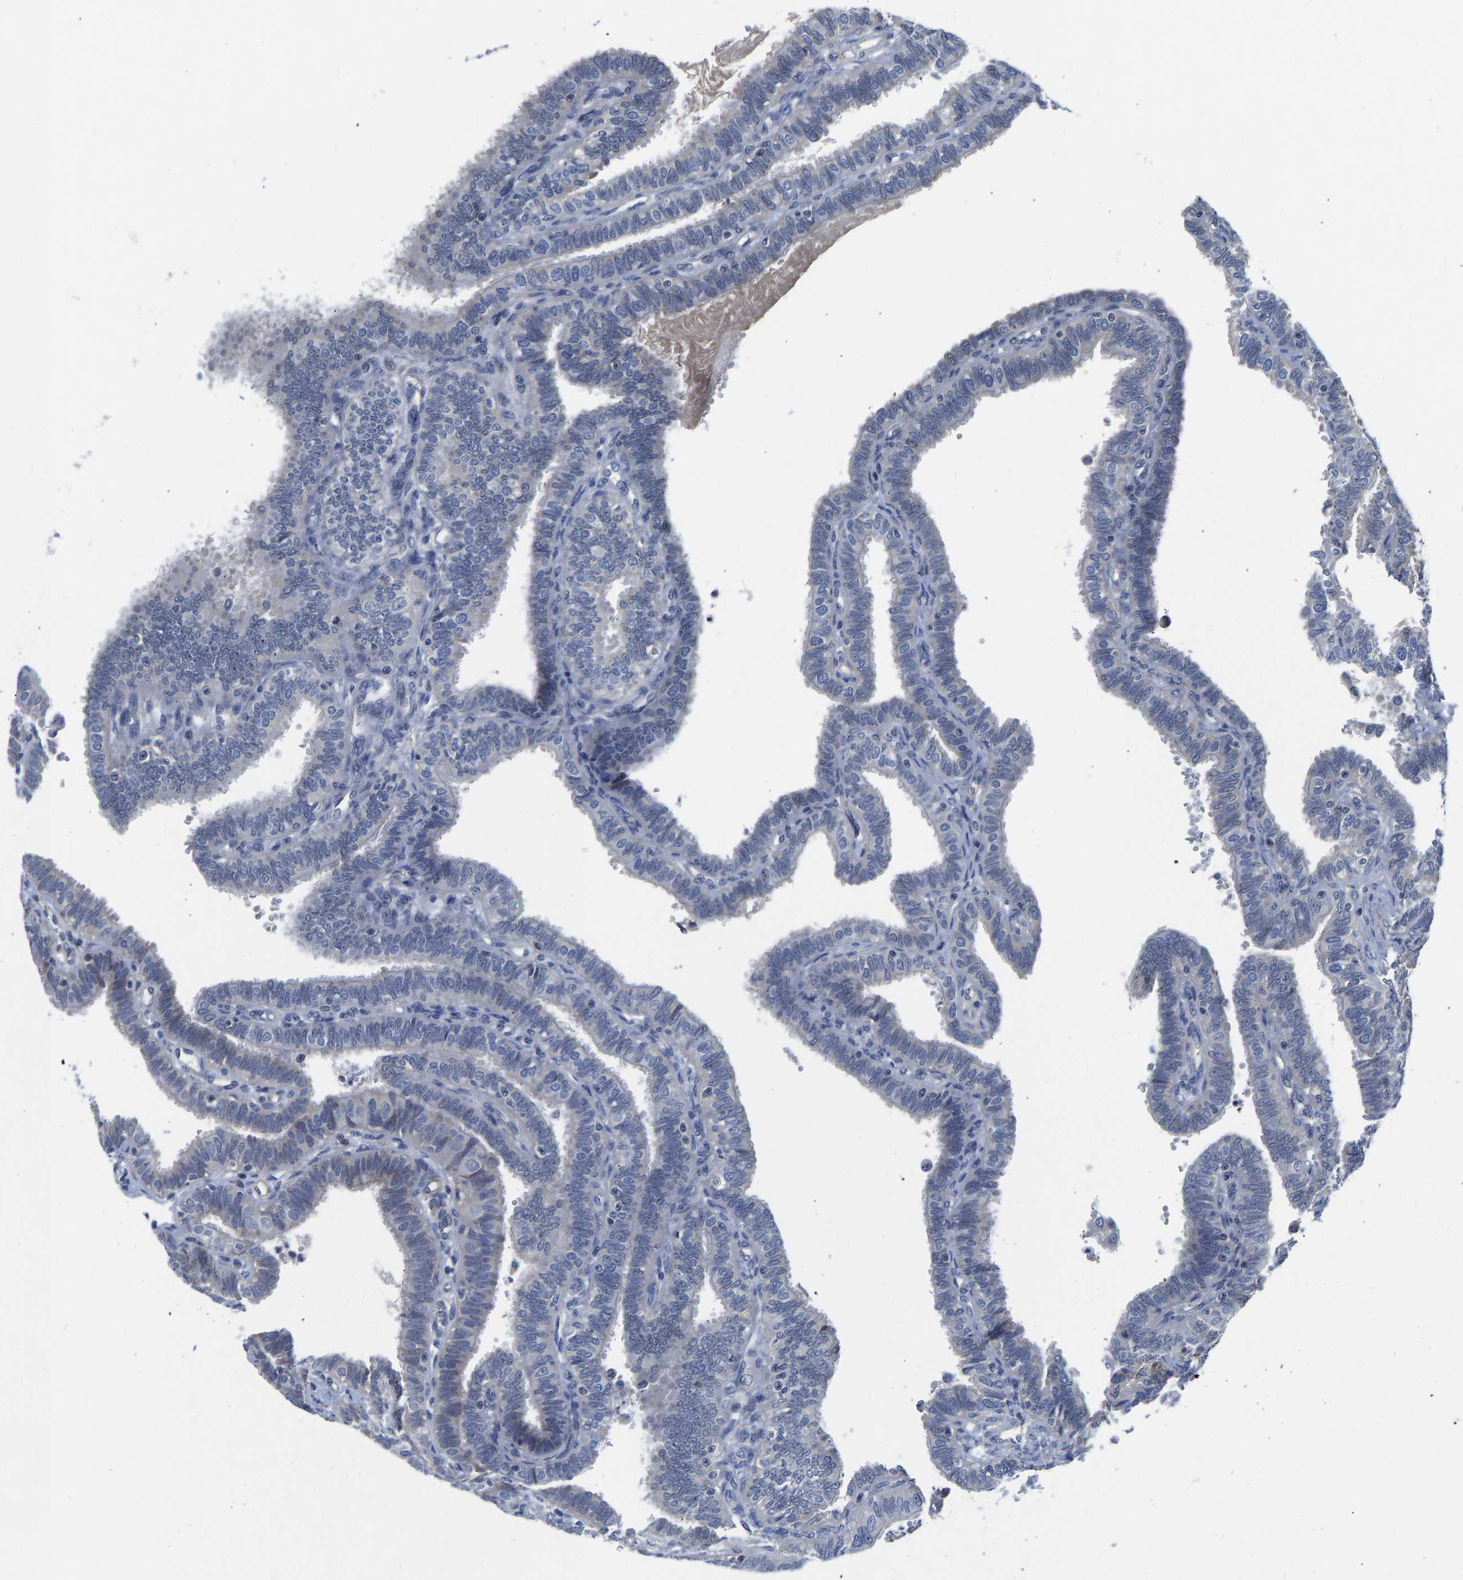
{"staining": {"intensity": "weak", "quantity": "<25%", "location": "cytoplasmic/membranous"}, "tissue": "fallopian tube", "cell_type": "Glandular cells", "image_type": "normal", "snomed": [{"axis": "morphology", "description": "Normal tissue, NOS"}, {"axis": "topography", "description": "Fallopian tube"}, {"axis": "topography", "description": "Placenta"}], "caption": "IHC image of normal fallopian tube: human fallopian tube stained with DAB displays no significant protein staining in glandular cells.", "gene": "FRRS1", "patient": {"sex": "female", "age": 34}}